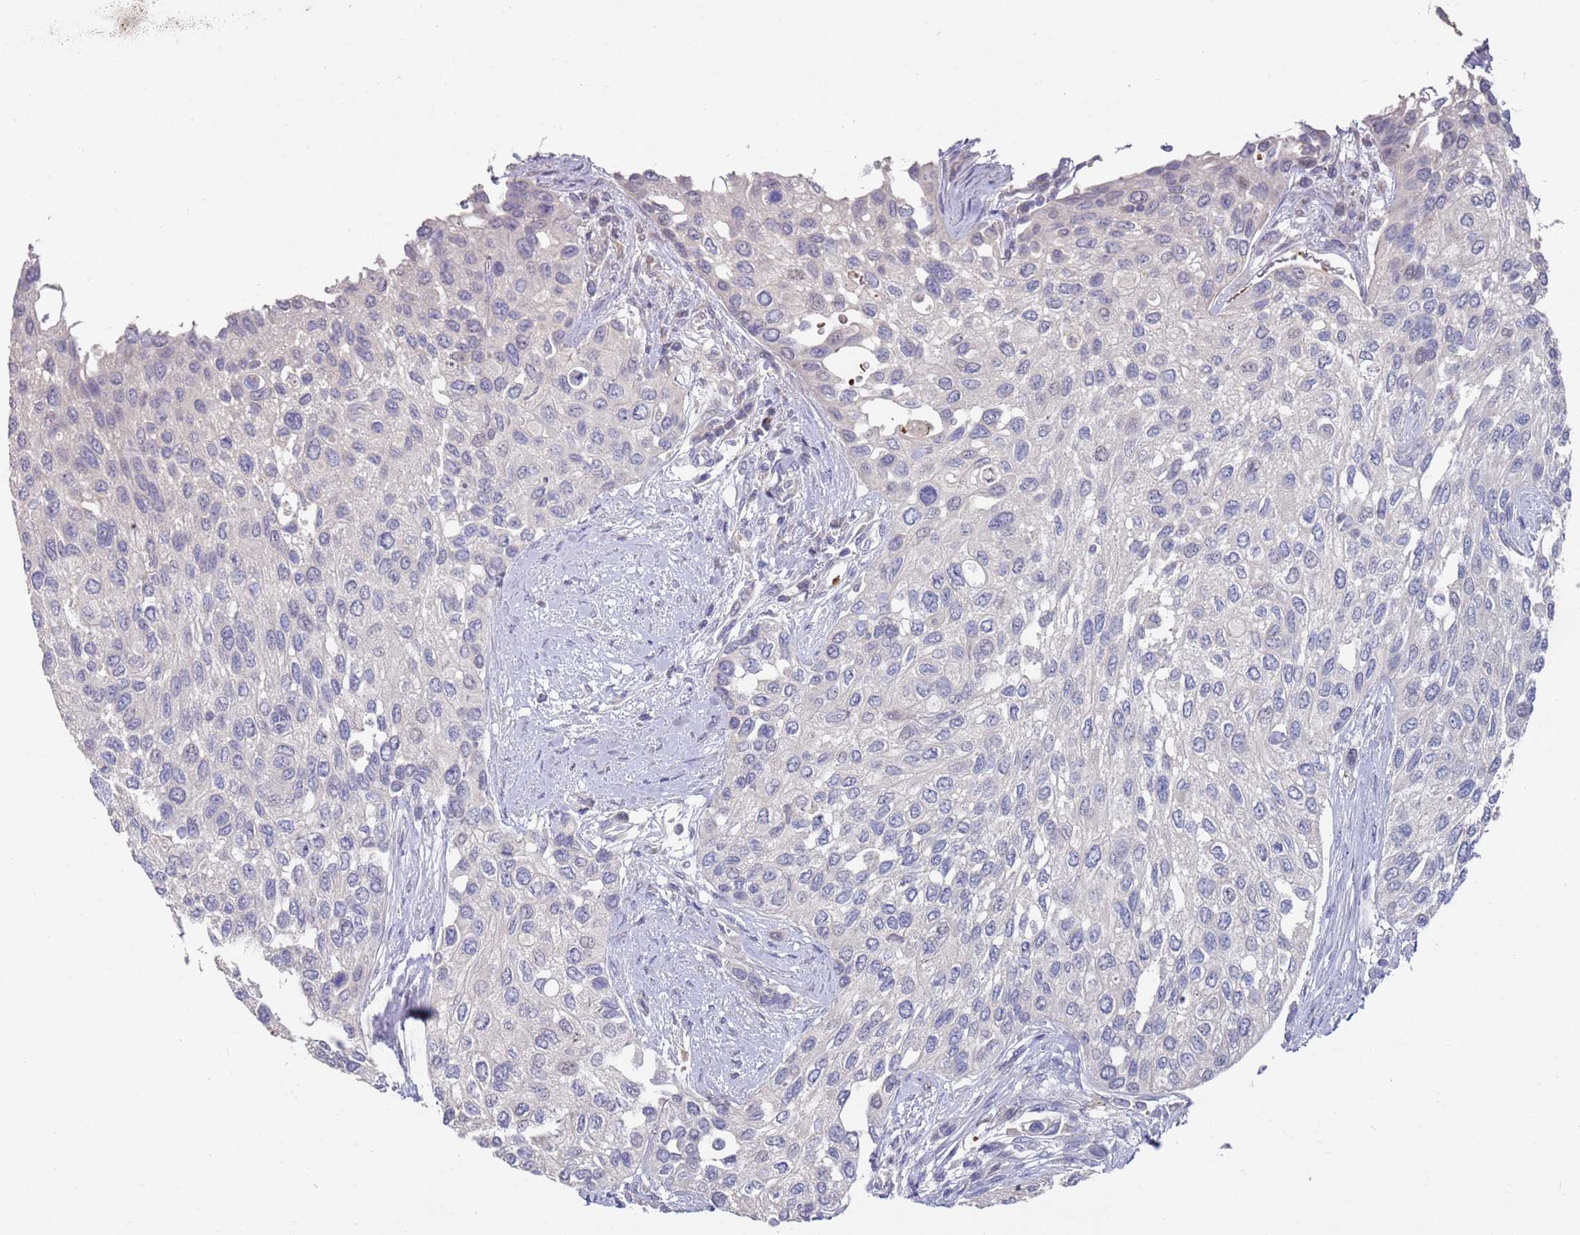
{"staining": {"intensity": "negative", "quantity": "none", "location": "none"}, "tissue": "urothelial cancer", "cell_type": "Tumor cells", "image_type": "cancer", "snomed": [{"axis": "morphology", "description": "Normal tissue, NOS"}, {"axis": "morphology", "description": "Urothelial carcinoma, High grade"}, {"axis": "topography", "description": "Vascular tissue"}, {"axis": "topography", "description": "Urinary bladder"}], "caption": "Immunohistochemical staining of urothelial cancer shows no significant staining in tumor cells.", "gene": "LACC1", "patient": {"sex": "female", "age": 56}}